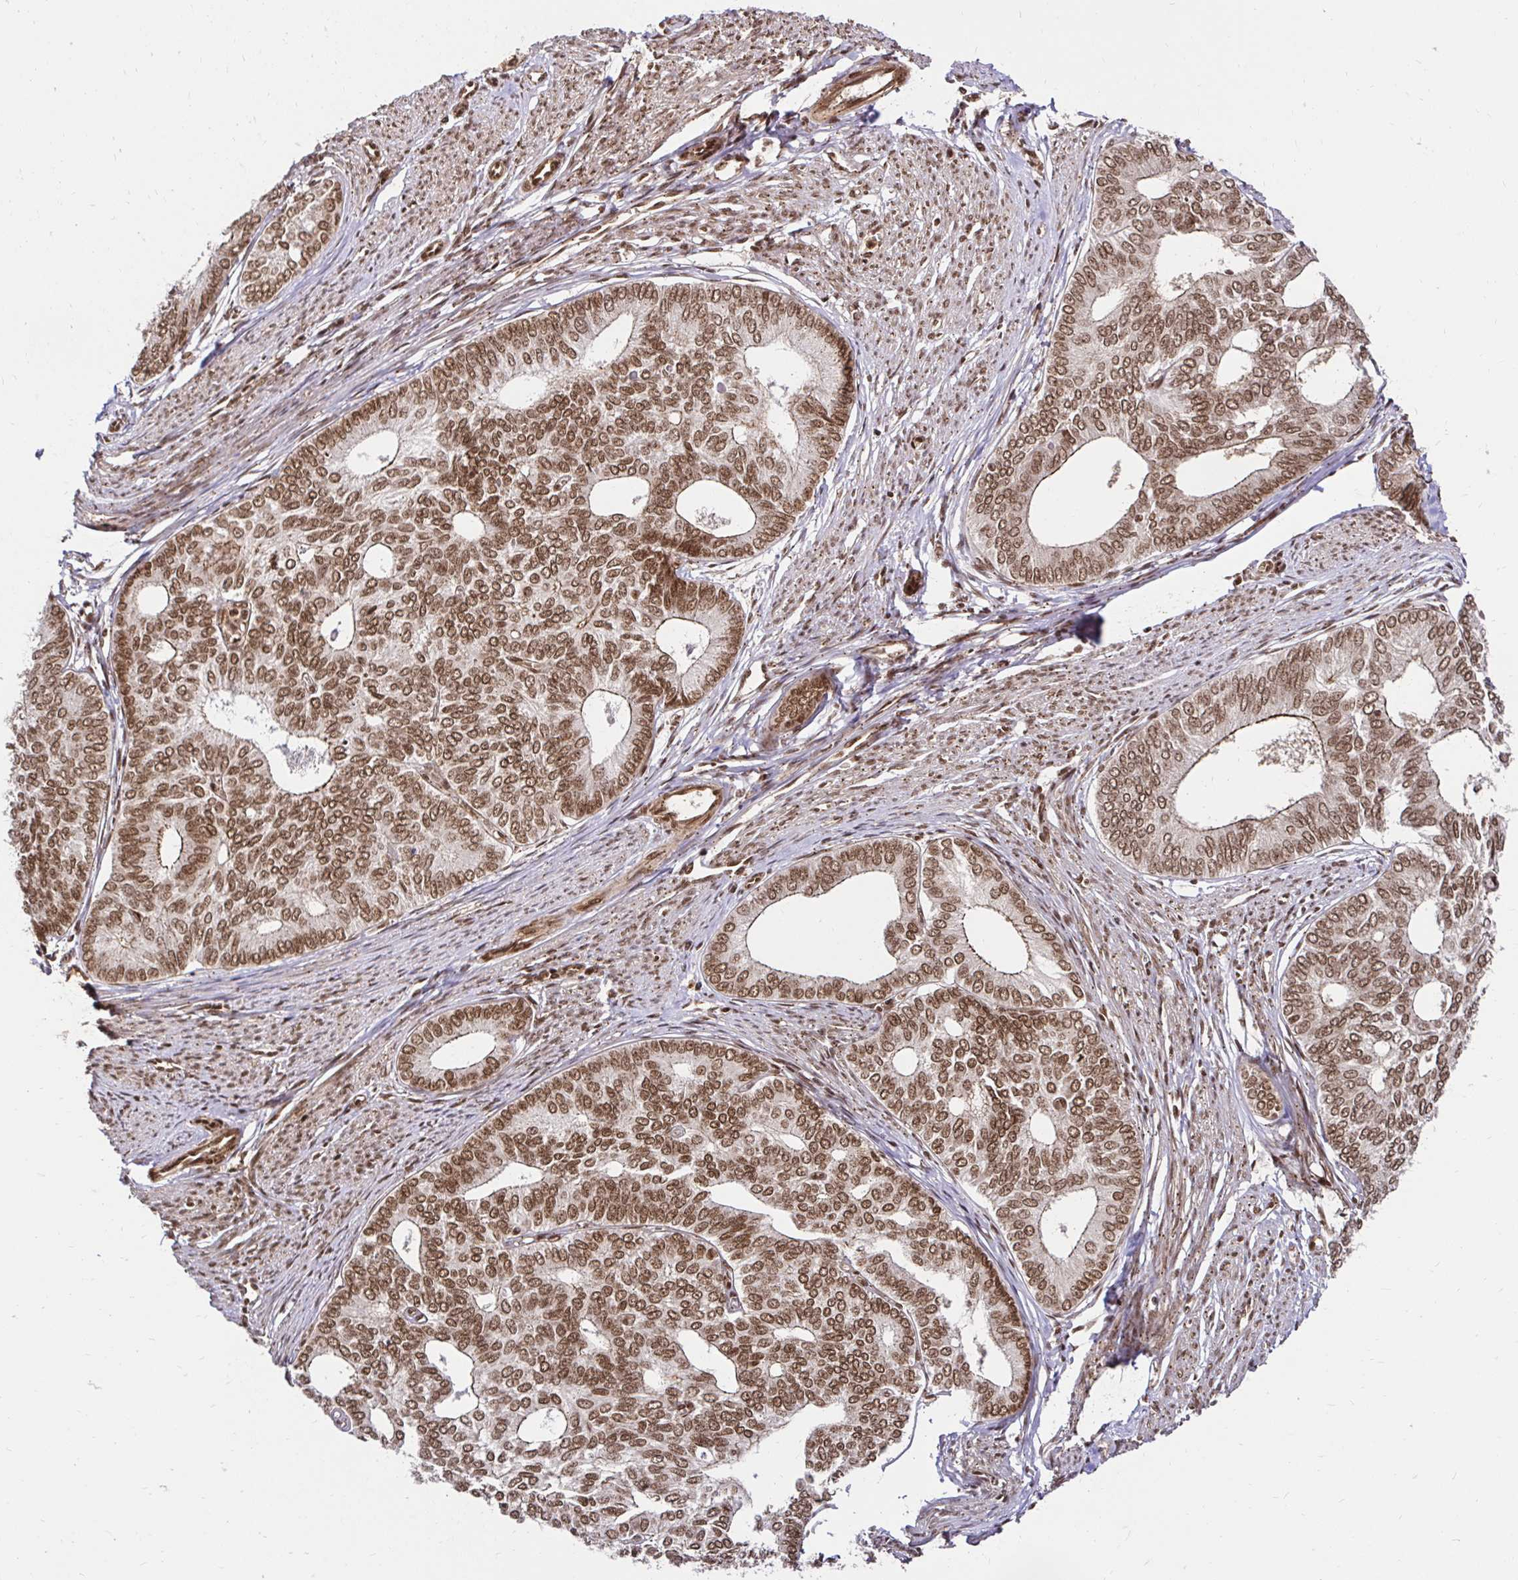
{"staining": {"intensity": "strong", "quantity": ">75%", "location": "nuclear"}, "tissue": "endometrial cancer", "cell_type": "Tumor cells", "image_type": "cancer", "snomed": [{"axis": "morphology", "description": "Adenocarcinoma, NOS"}, {"axis": "topography", "description": "Endometrium"}], "caption": "Immunohistochemistry of endometrial adenocarcinoma reveals high levels of strong nuclear staining in approximately >75% of tumor cells. The protein of interest is shown in brown color, while the nuclei are stained blue.", "gene": "GLYR1", "patient": {"sex": "female", "age": 75}}